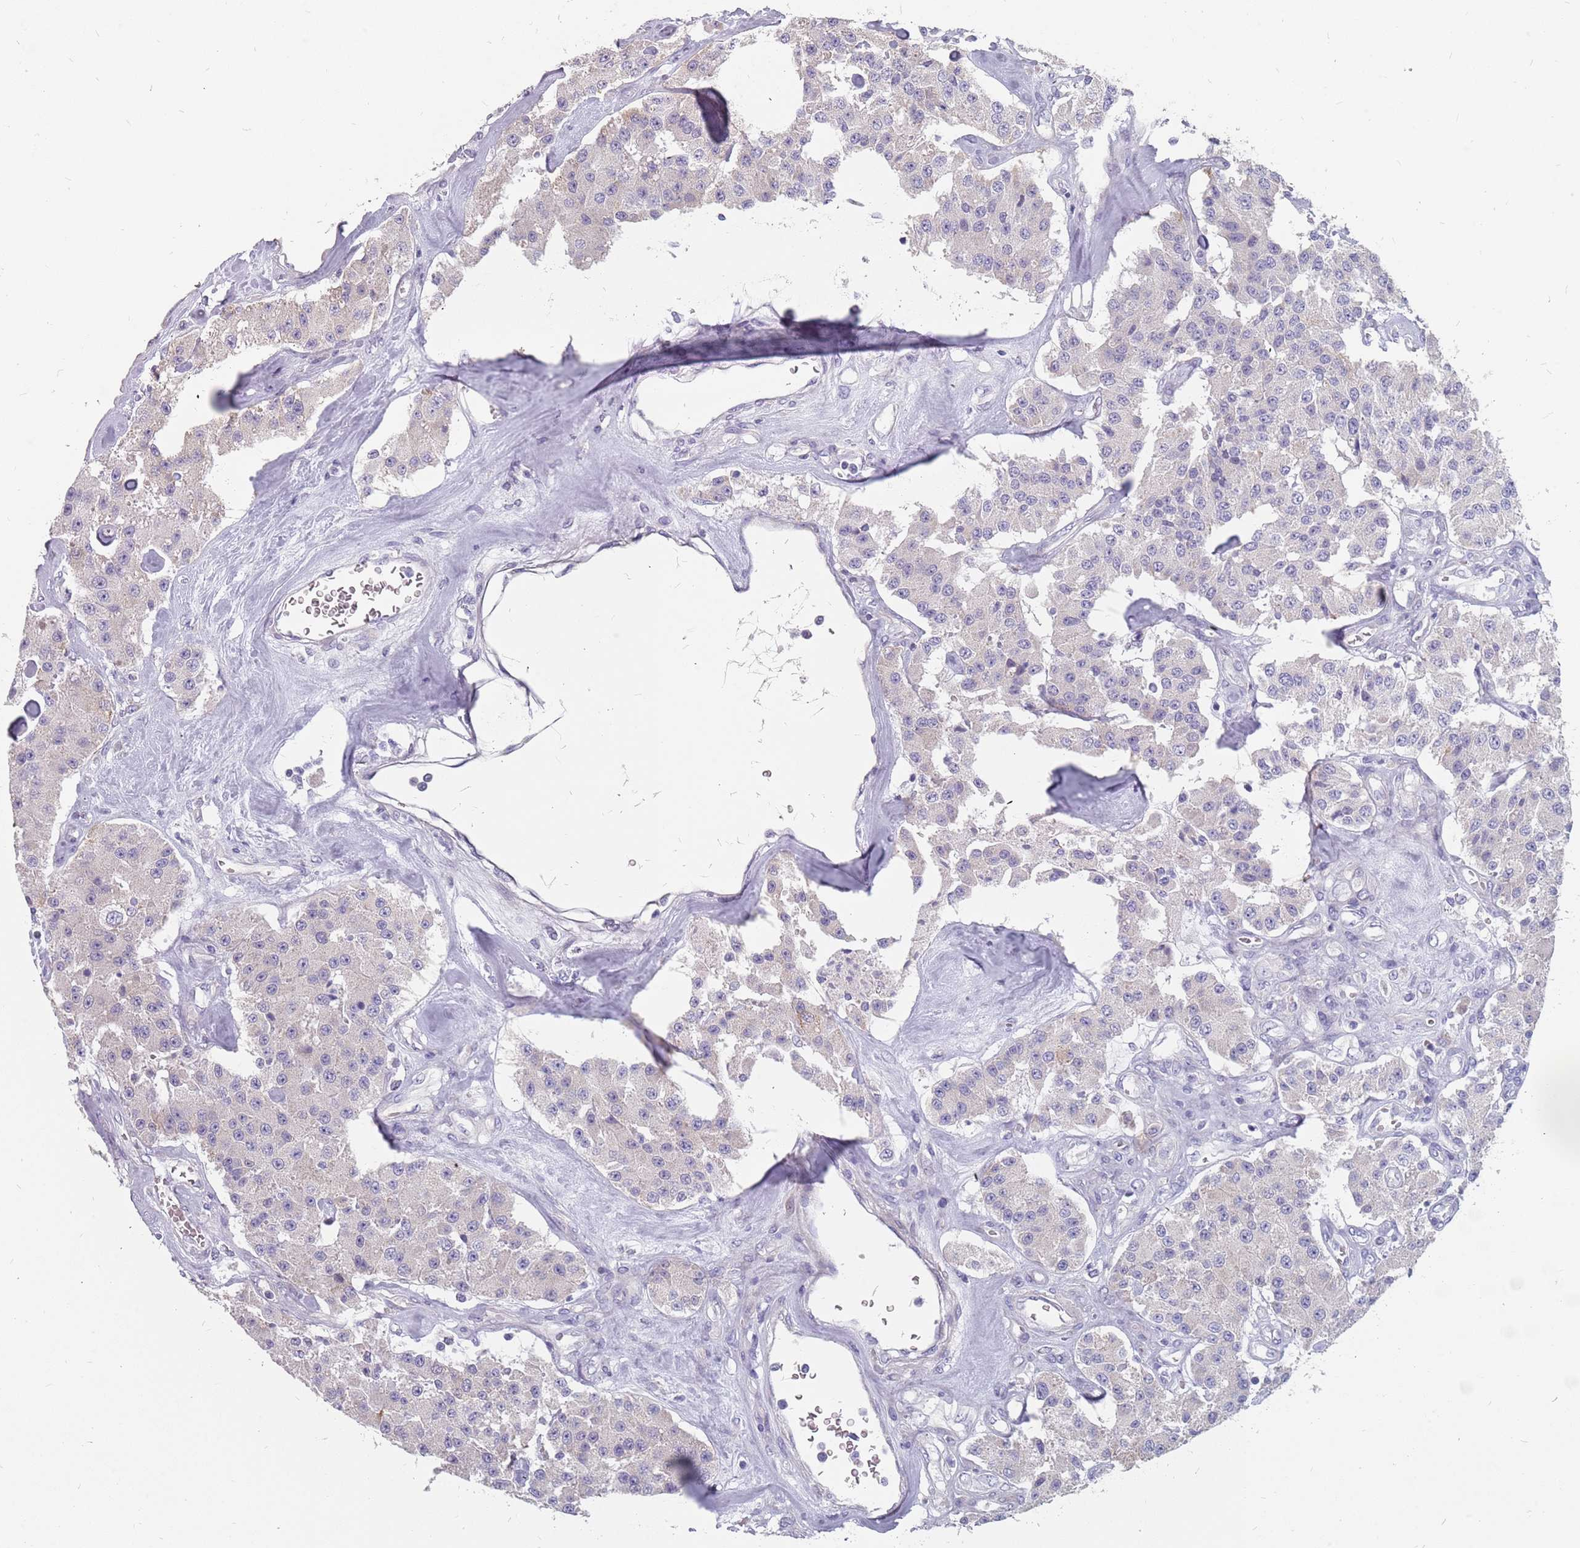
{"staining": {"intensity": "negative", "quantity": "none", "location": "none"}, "tissue": "carcinoid", "cell_type": "Tumor cells", "image_type": "cancer", "snomed": [{"axis": "morphology", "description": "Carcinoid, malignant, NOS"}, {"axis": "topography", "description": "Pancreas"}], "caption": "Carcinoid stained for a protein using immunohistochemistry reveals no staining tumor cells.", "gene": "CMTR2", "patient": {"sex": "male", "age": 41}}